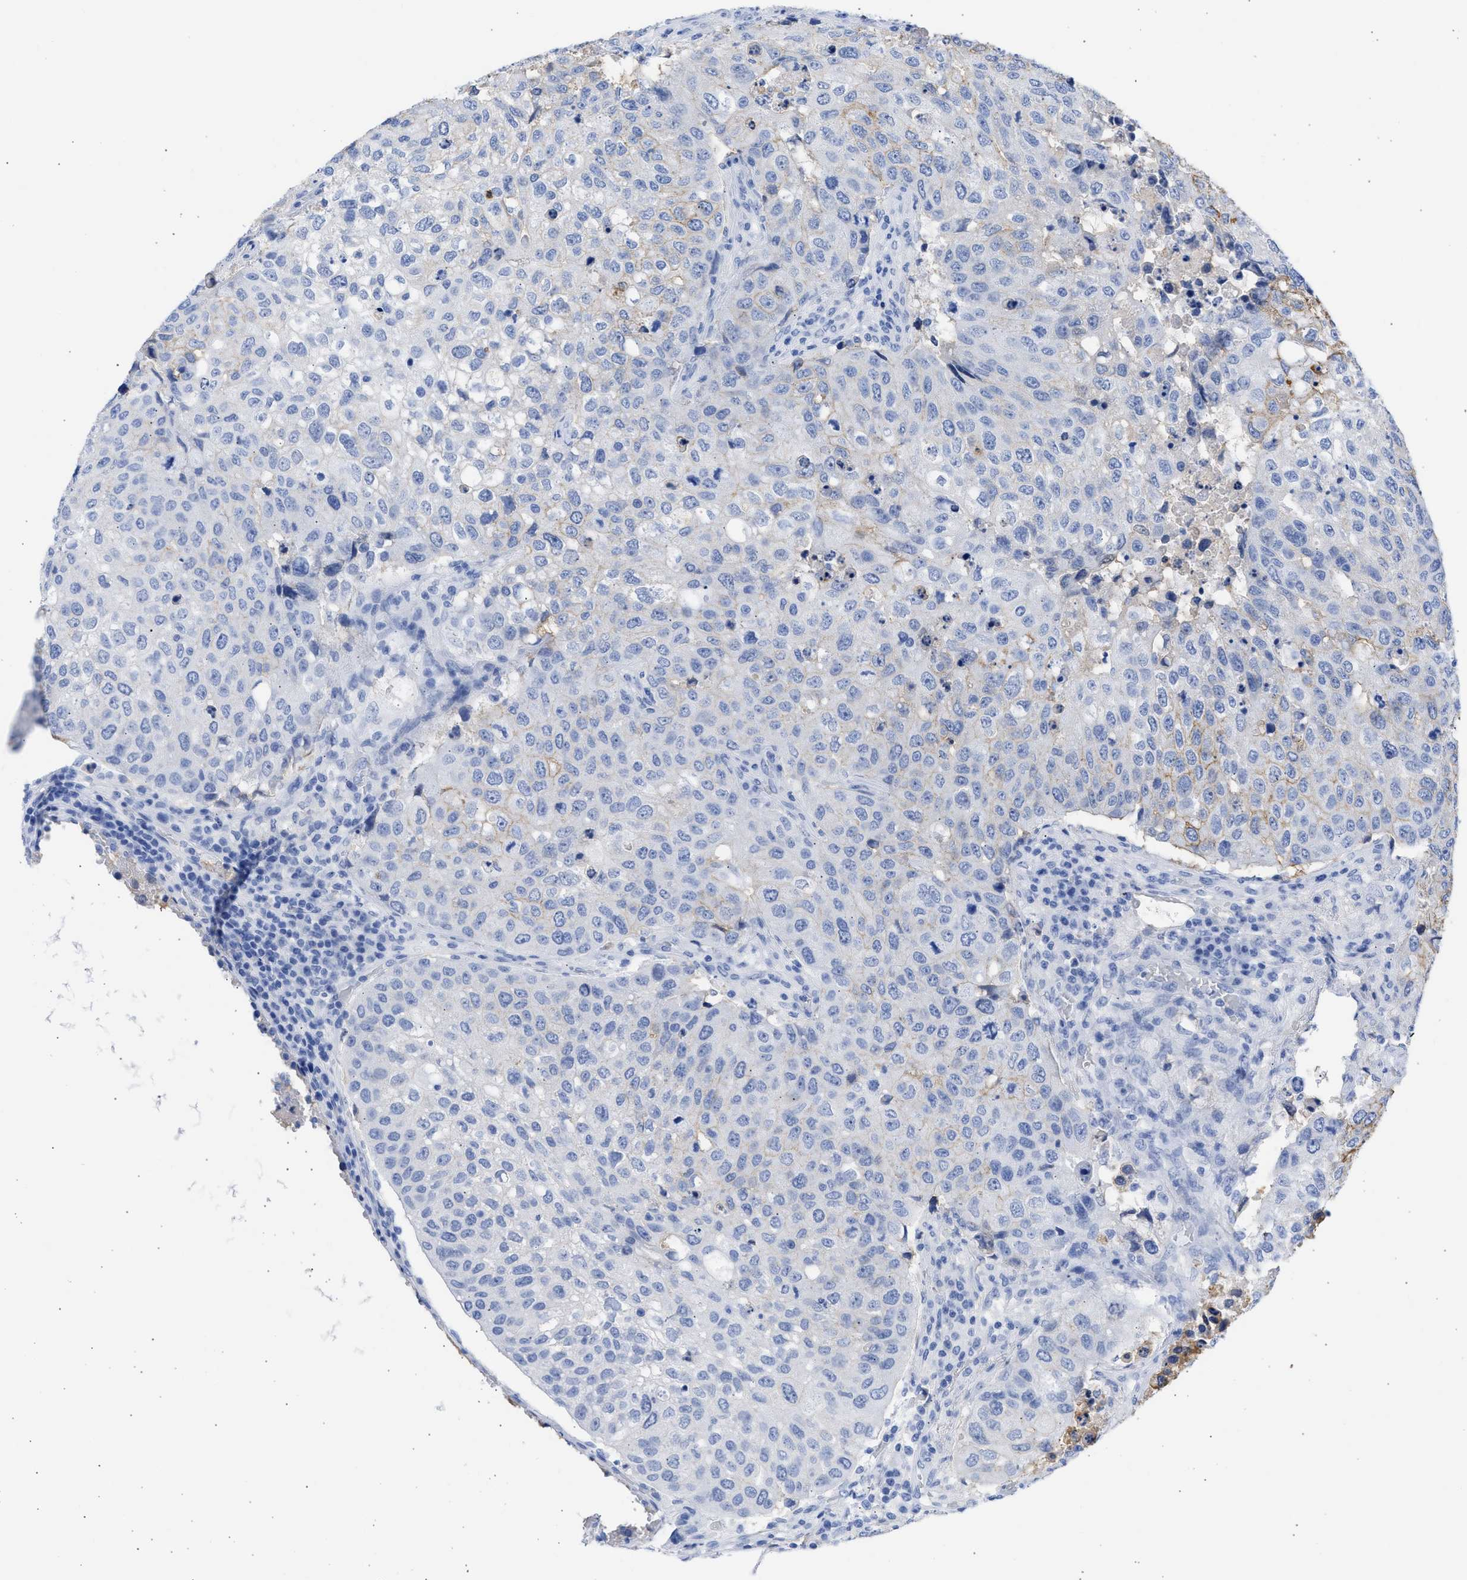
{"staining": {"intensity": "weak", "quantity": "<25%", "location": "cytoplasmic/membranous"}, "tissue": "urothelial cancer", "cell_type": "Tumor cells", "image_type": "cancer", "snomed": [{"axis": "morphology", "description": "Urothelial carcinoma, High grade"}, {"axis": "topography", "description": "Lymph node"}, {"axis": "topography", "description": "Urinary bladder"}], "caption": "Immunohistochemical staining of human urothelial cancer shows no significant expression in tumor cells.", "gene": "RSPH1", "patient": {"sex": "male", "age": 51}}